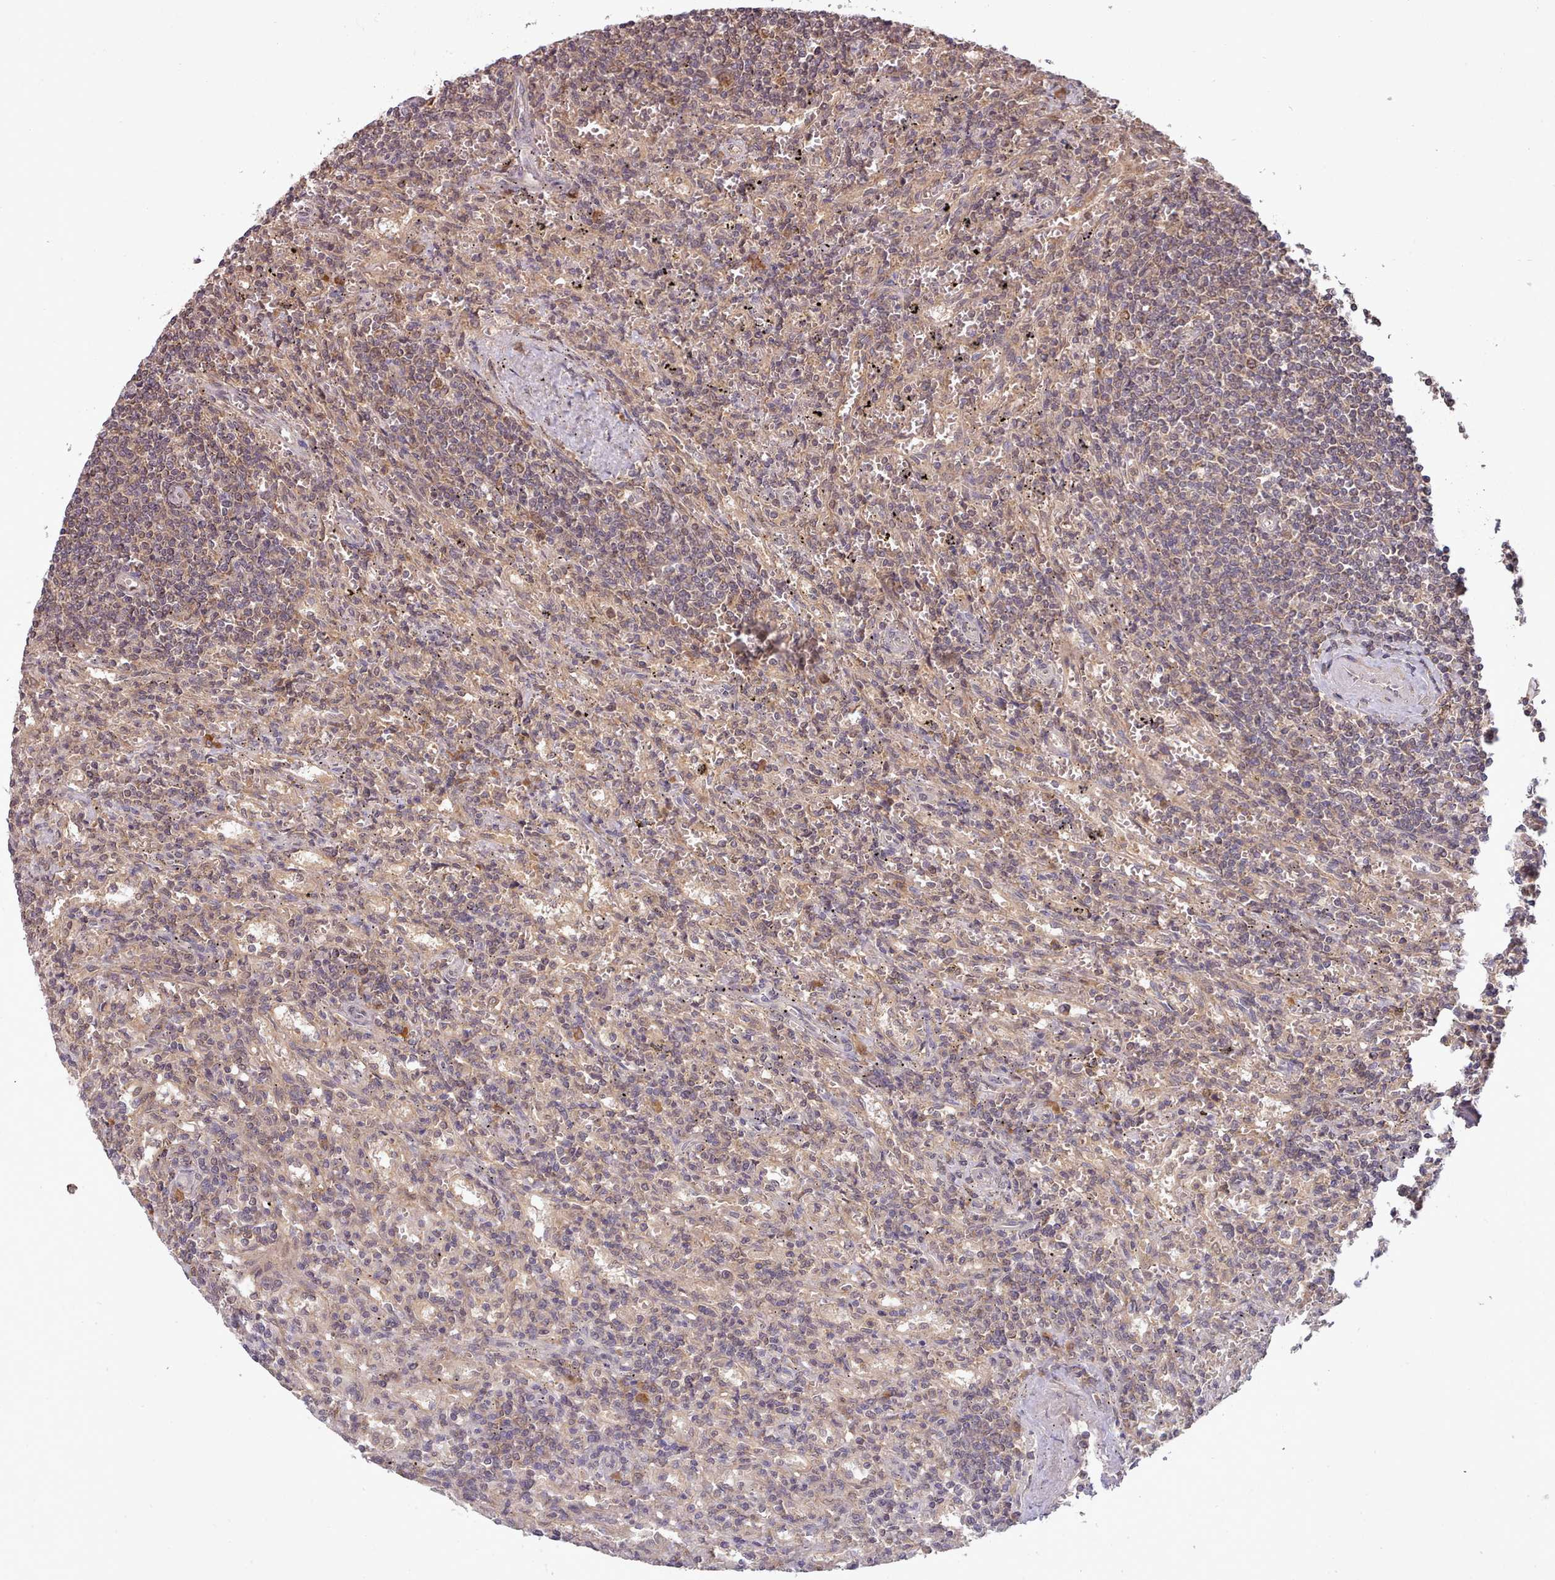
{"staining": {"intensity": "weak", "quantity": "25%-75%", "location": "cytoplasmic/membranous"}, "tissue": "lymphoma", "cell_type": "Tumor cells", "image_type": "cancer", "snomed": [{"axis": "morphology", "description": "Malignant lymphoma, non-Hodgkin's type, Low grade"}, {"axis": "topography", "description": "Spleen"}], "caption": "An IHC micrograph of tumor tissue is shown. Protein staining in brown highlights weak cytoplasmic/membranous positivity in lymphoma within tumor cells.", "gene": "PIP4P1", "patient": {"sex": "male", "age": 76}}